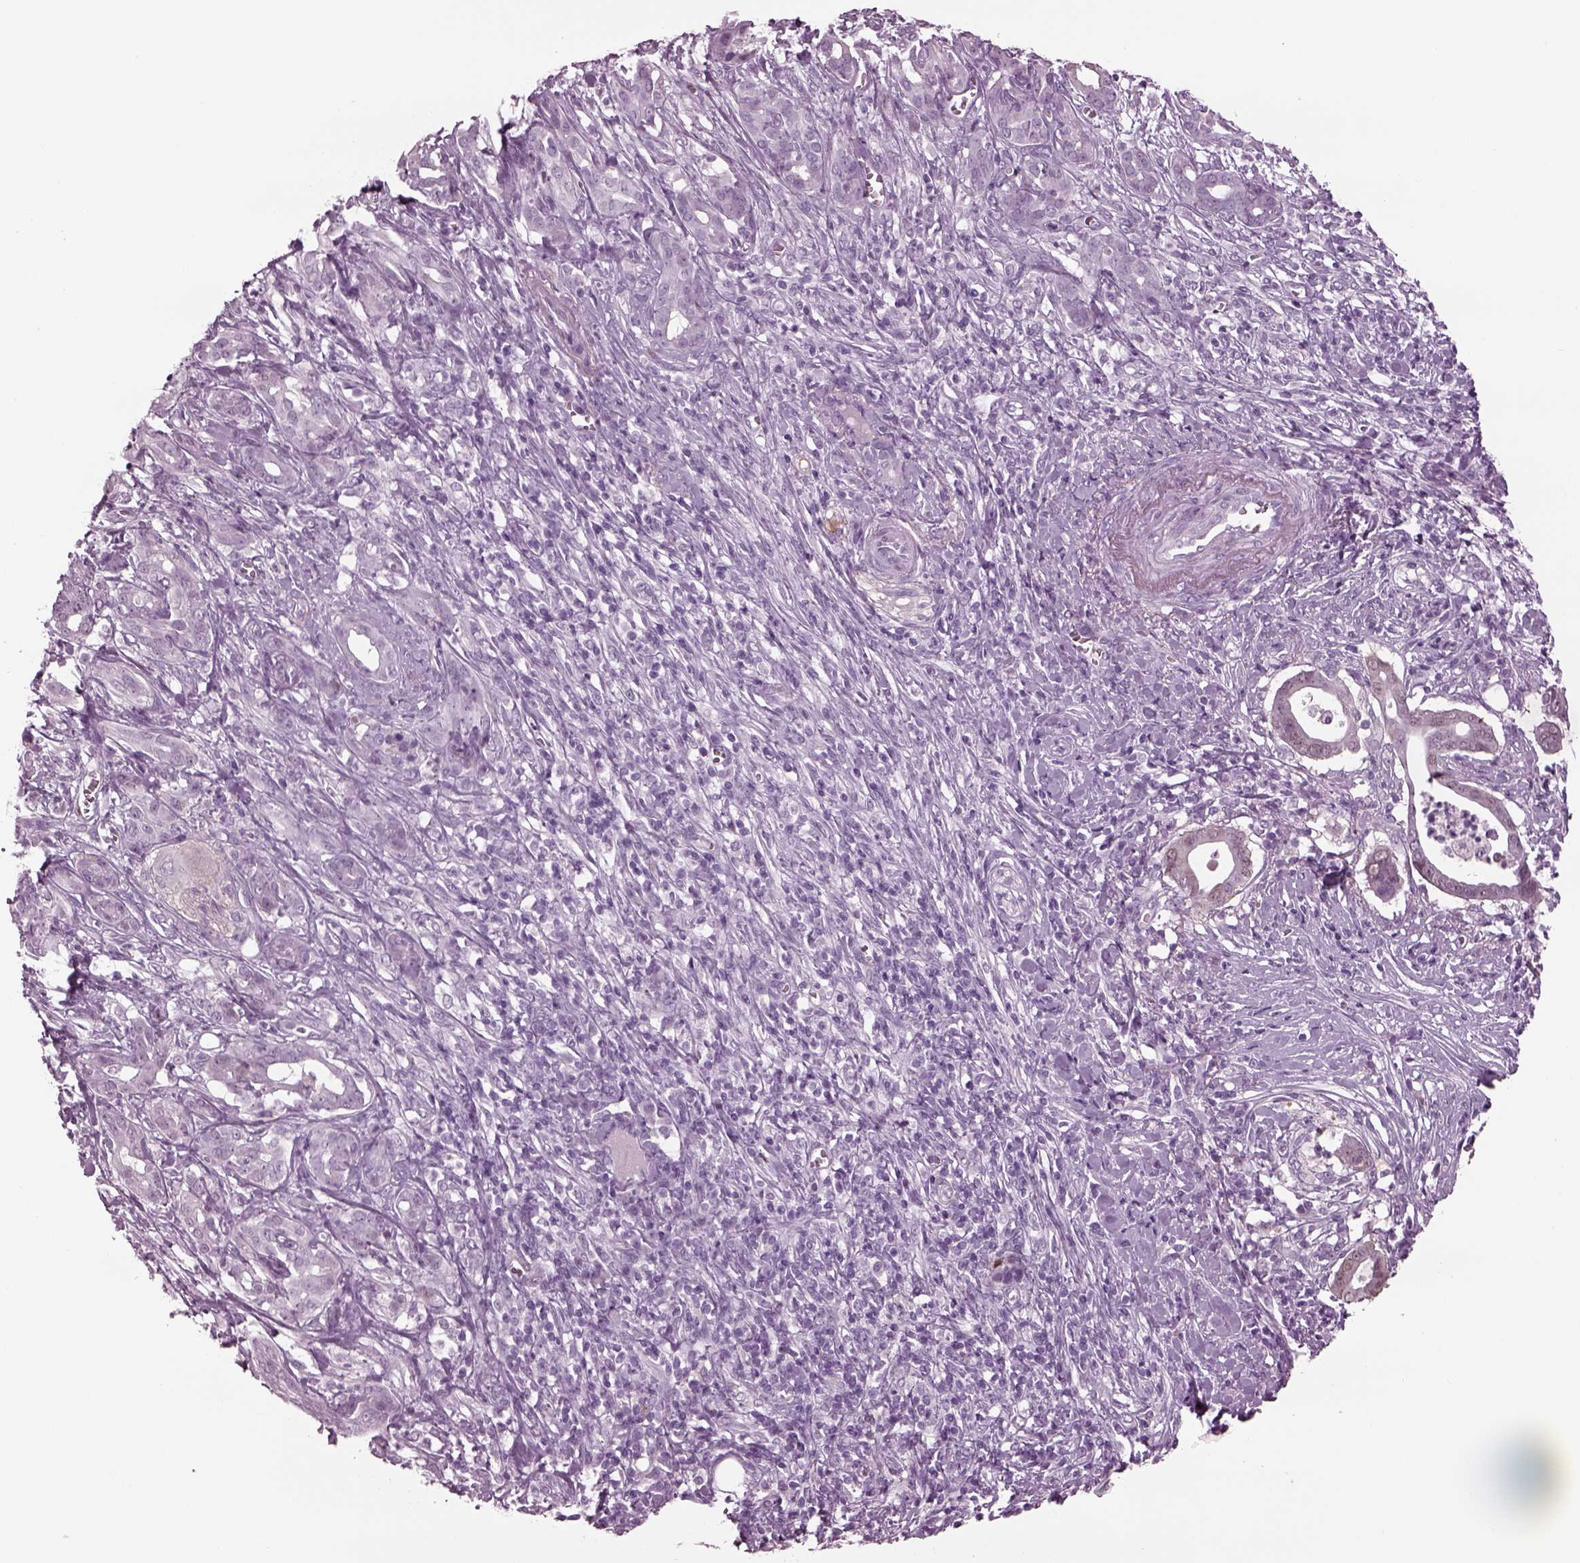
{"staining": {"intensity": "negative", "quantity": "none", "location": "none"}, "tissue": "pancreatic cancer", "cell_type": "Tumor cells", "image_type": "cancer", "snomed": [{"axis": "morphology", "description": "Adenocarcinoma, NOS"}, {"axis": "topography", "description": "Pancreas"}], "caption": "Micrograph shows no significant protein positivity in tumor cells of pancreatic cancer (adenocarcinoma).", "gene": "TPPP2", "patient": {"sex": "male", "age": 61}}